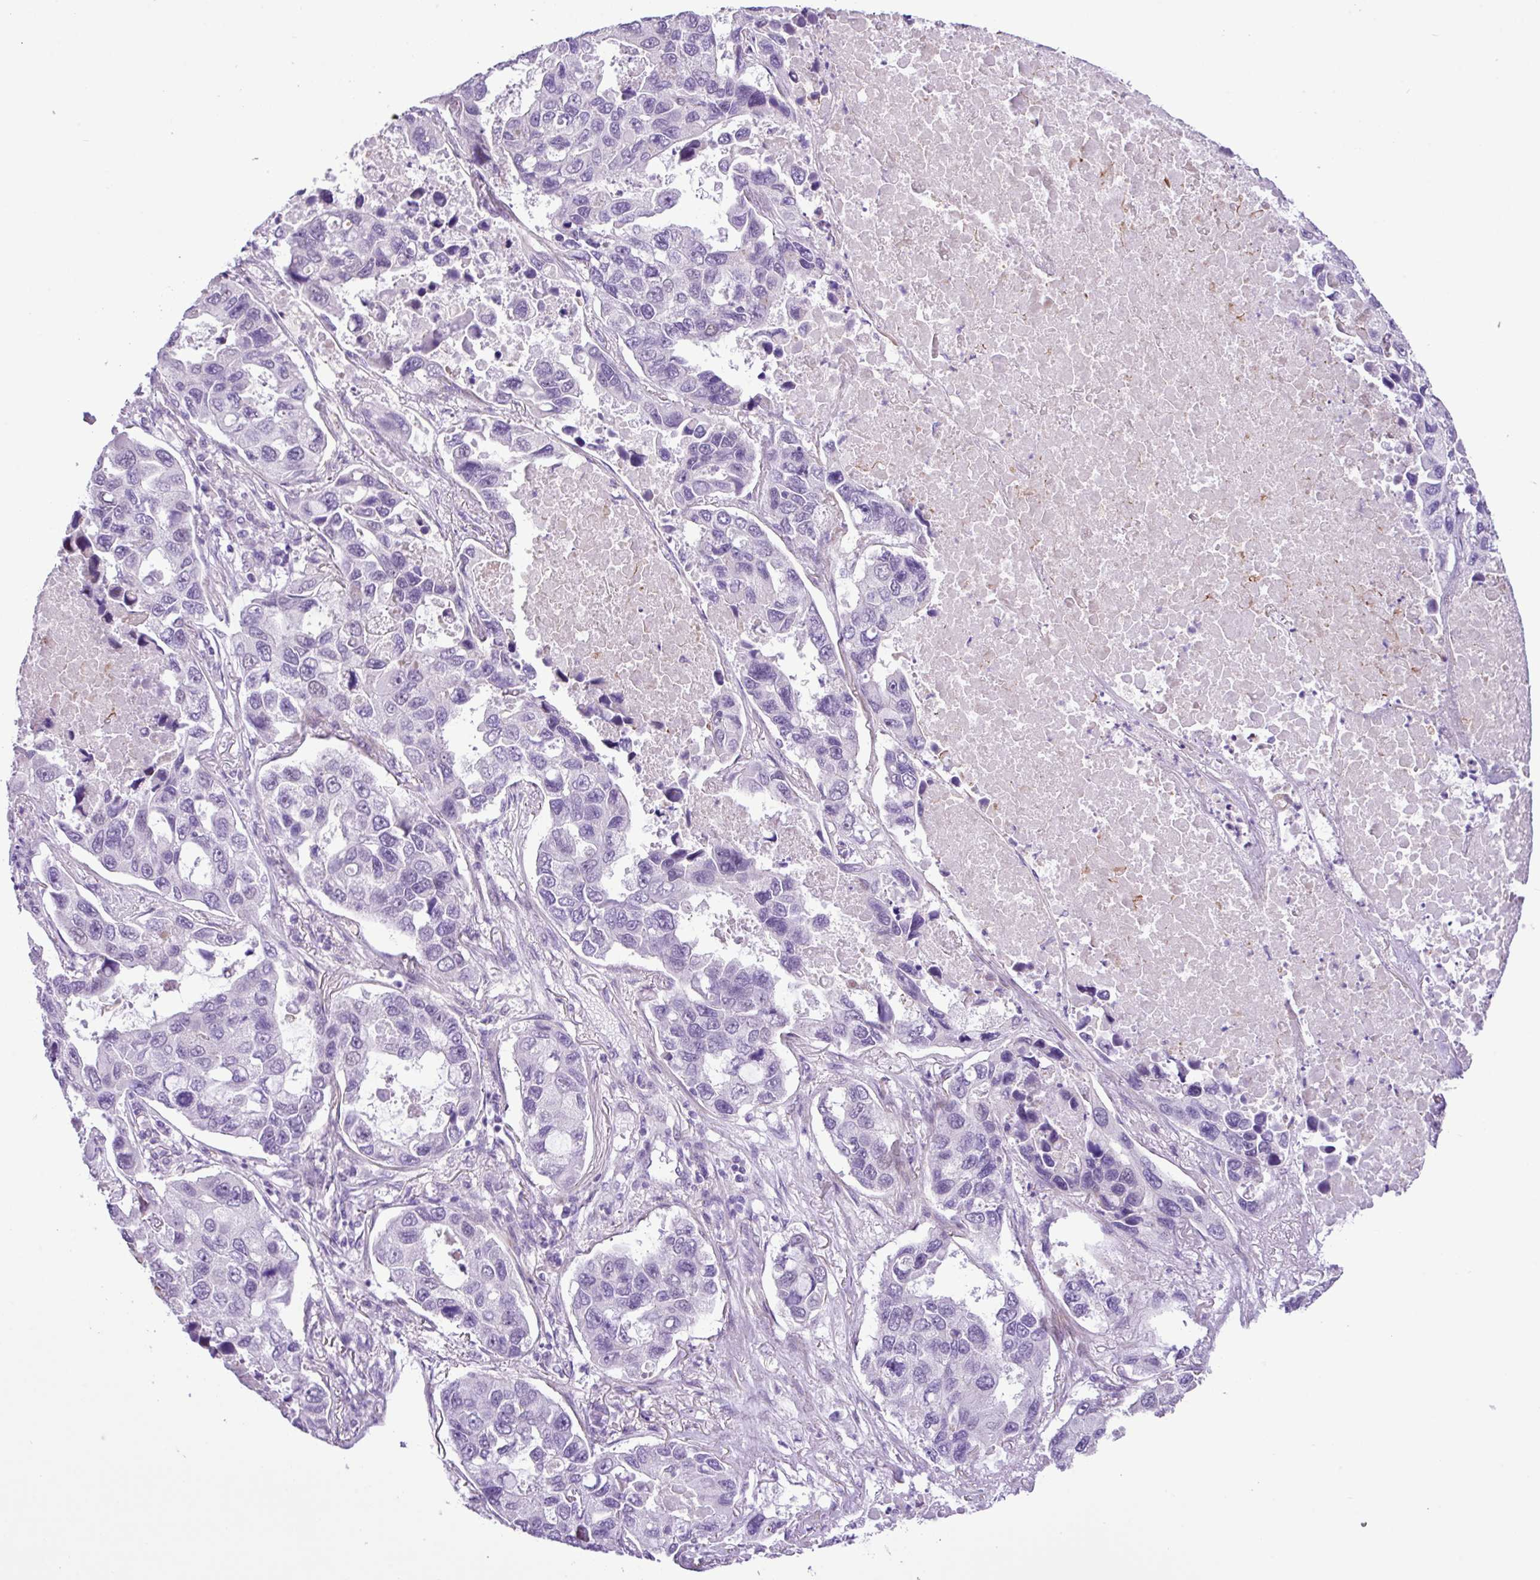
{"staining": {"intensity": "negative", "quantity": "none", "location": "none"}, "tissue": "lung cancer", "cell_type": "Tumor cells", "image_type": "cancer", "snomed": [{"axis": "morphology", "description": "Adenocarcinoma, NOS"}, {"axis": "topography", "description": "Lung"}], "caption": "The IHC histopathology image has no significant staining in tumor cells of lung cancer tissue.", "gene": "YLPM1", "patient": {"sex": "male", "age": 64}}